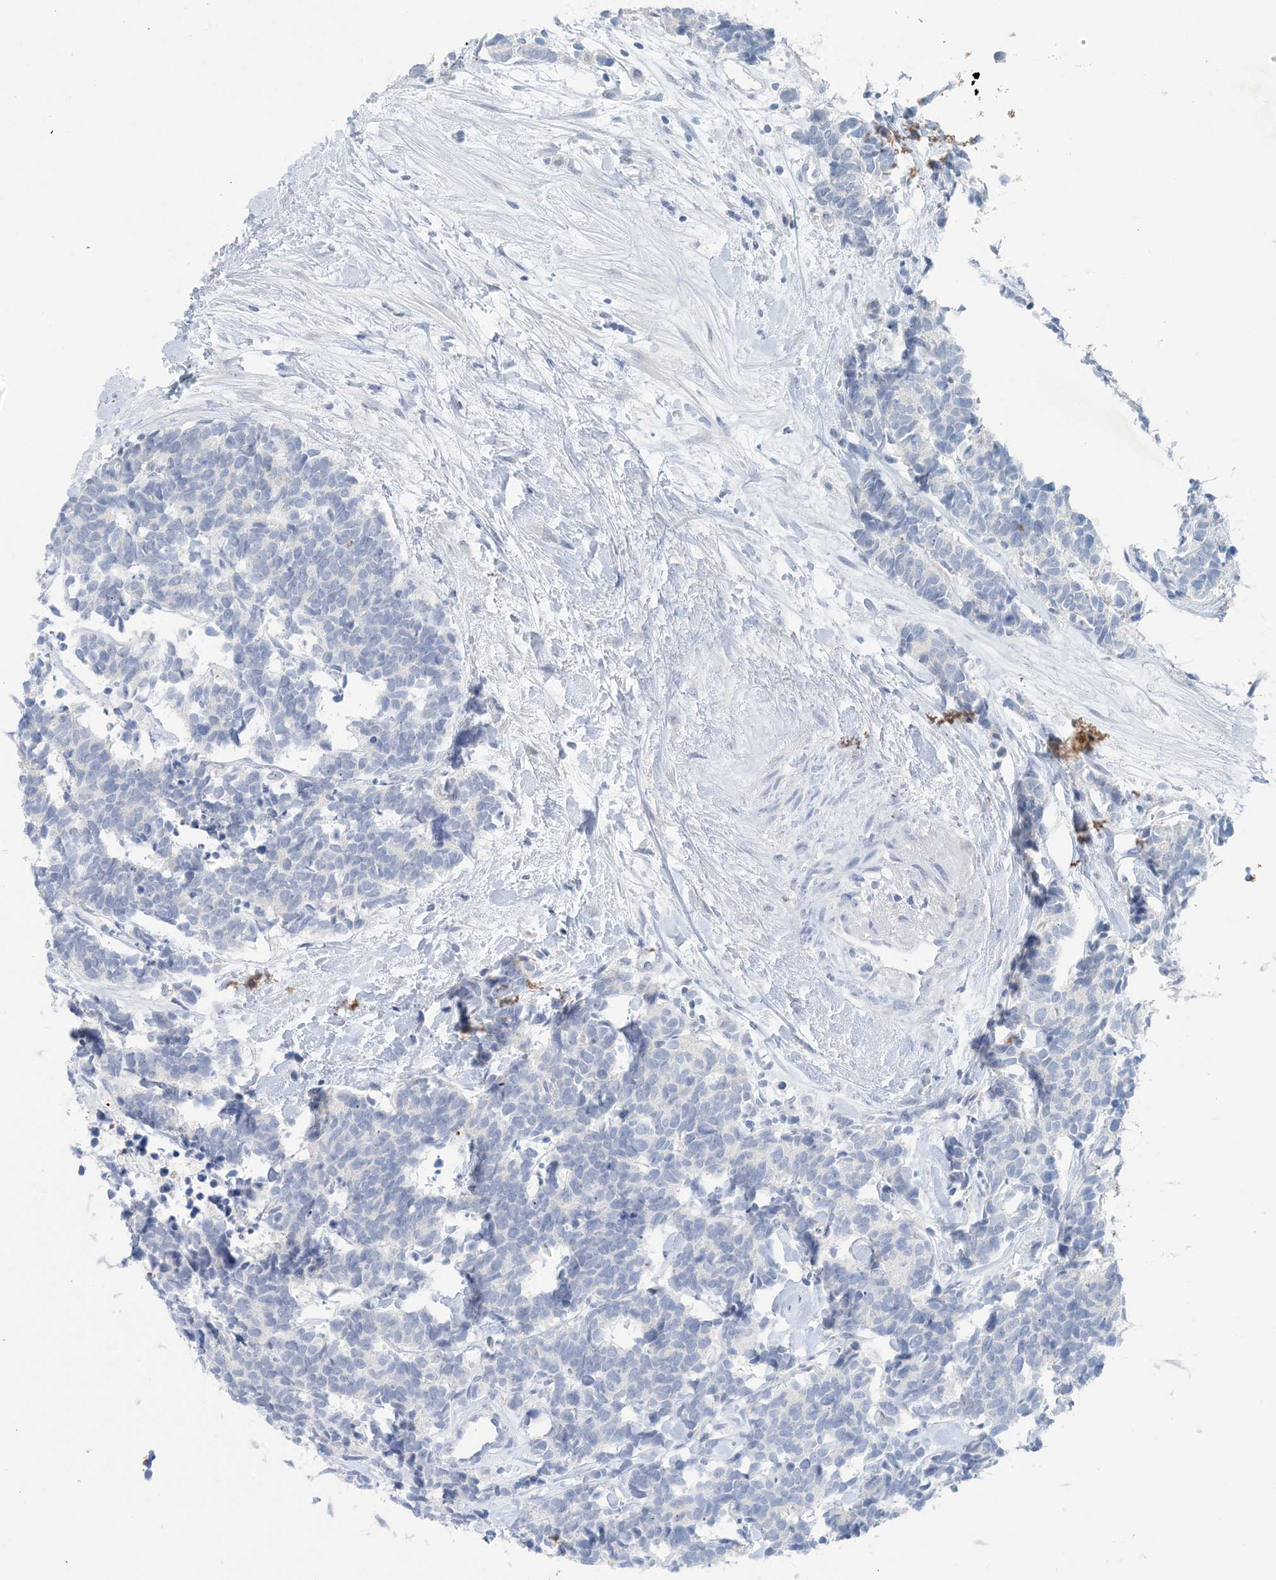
{"staining": {"intensity": "negative", "quantity": "none", "location": "none"}, "tissue": "carcinoid", "cell_type": "Tumor cells", "image_type": "cancer", "snomed": [{"axis": "morphology", "description": "Carcinoma, NOS"}, {"axis": "morphology", "description": "Carcinoid, malignant, NOS"}, {"axis": "topography", "description": "Urinary bladder"}], "caption": "An immunohistochemistry histopathology image of carcinoid is shown. There is no staining in tumor cells of carcinoid.", "gene": "GABRG1", "patient": {"sex": "male", "age": 57}}